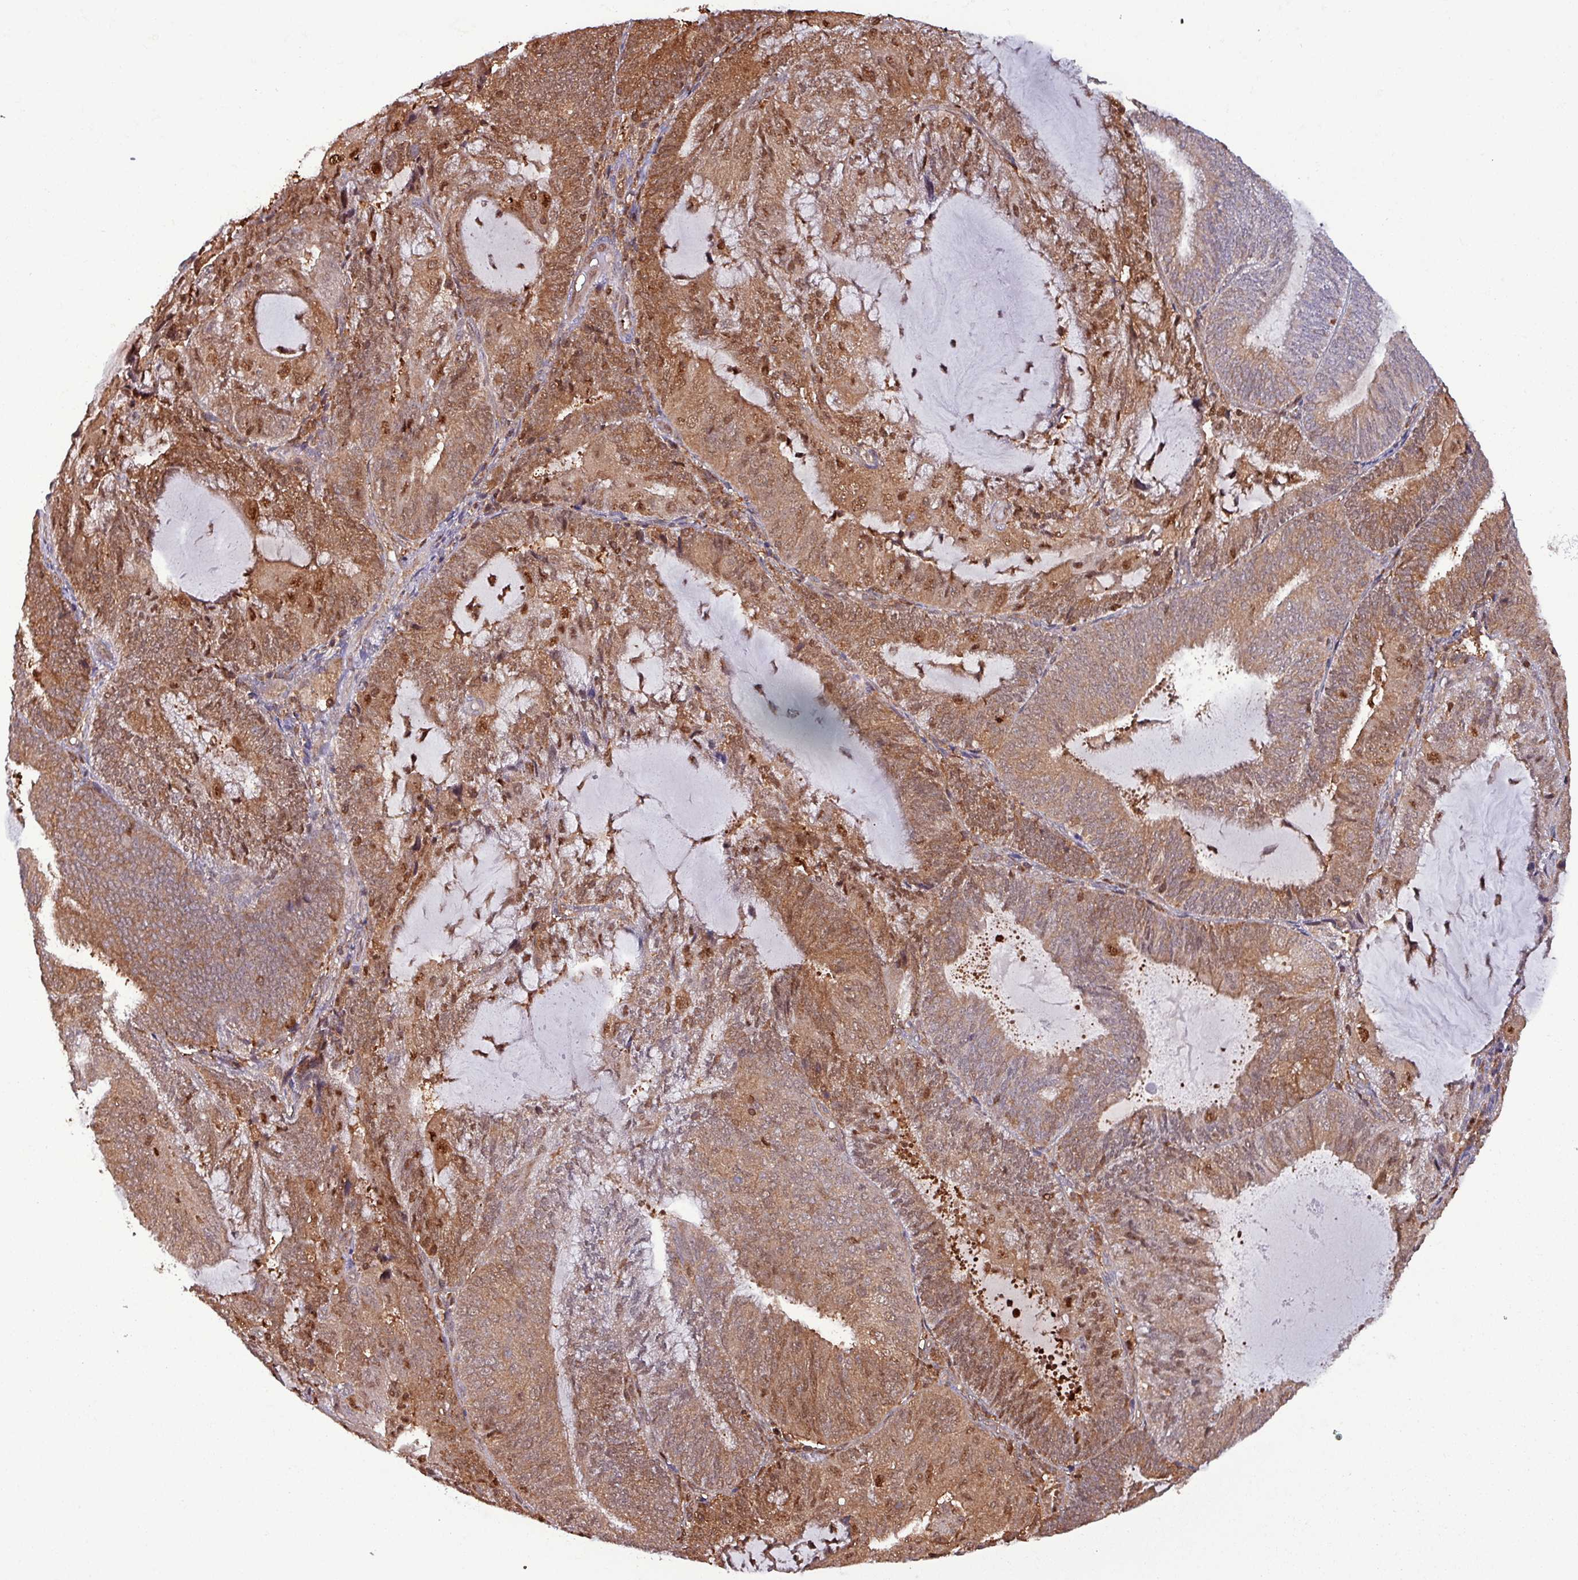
{"staining": {"intensity": "moderate", "quantity": ">75%", "location": "cytoplasmic/membranous,nuclear"}, "tissue": "endometrial cancer", "cell_type": "Tumor cells", "image_type": "cancer", "snomed": [{"axis": "morphology", "description": "Adenocarcinoma, NOS"}, {"axis": "topography", "description": "Endometrium"}], "caption": "A micrograph showing moderate cytoplasmic/membranous and nuclear staining in about >75% of tumor cells in endometrial adenocarcinoma, as visualized by brown immunohistochemical staining.", "gene": "PSMB8", "patient": {"sex": "female", "age": 81}}